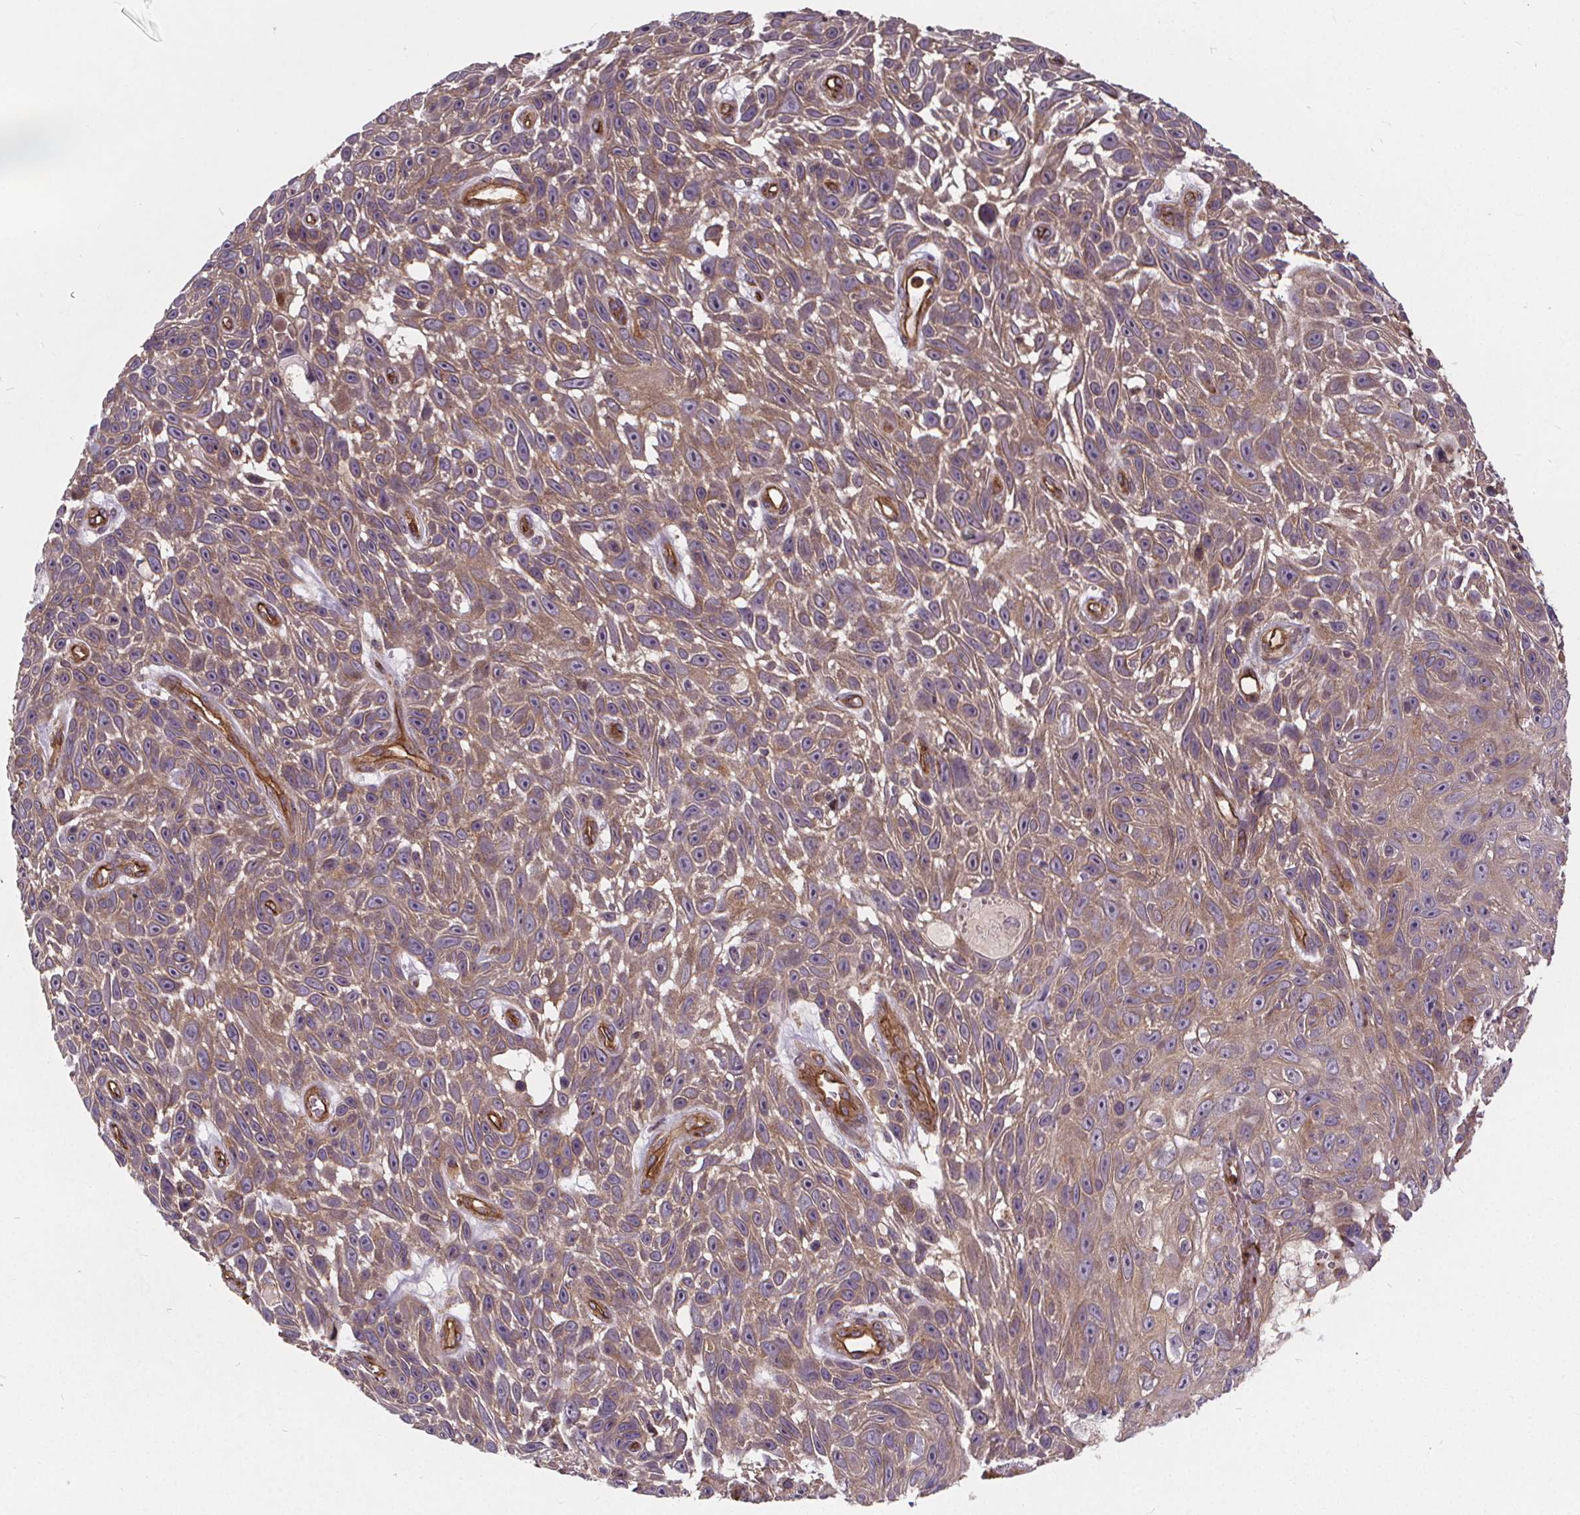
{"staining": {"intensity": "moderate", "quantity": ">75%", "location": "cytoplasmic/membranous"}, "tissue": "skin cancer", "cell_type": "Tumor cells", "image_type": "cancer", "snomed": [{"axis": "morphology", "description": "Squamous cell carcinoma, NOS"}, {"axis": "topography", "description": "Skin"}], "caption": "Immunohistochemistry (IHC) micrograph of skin squamous cell carcinoma stained for a protein (brown), which demonstrates medium levels of moderate cytoplasmic/membranous positivity in about >75% of tumor cells.", "gene": "CLINT1", "patient": {"sex": "male", "age": 82}}